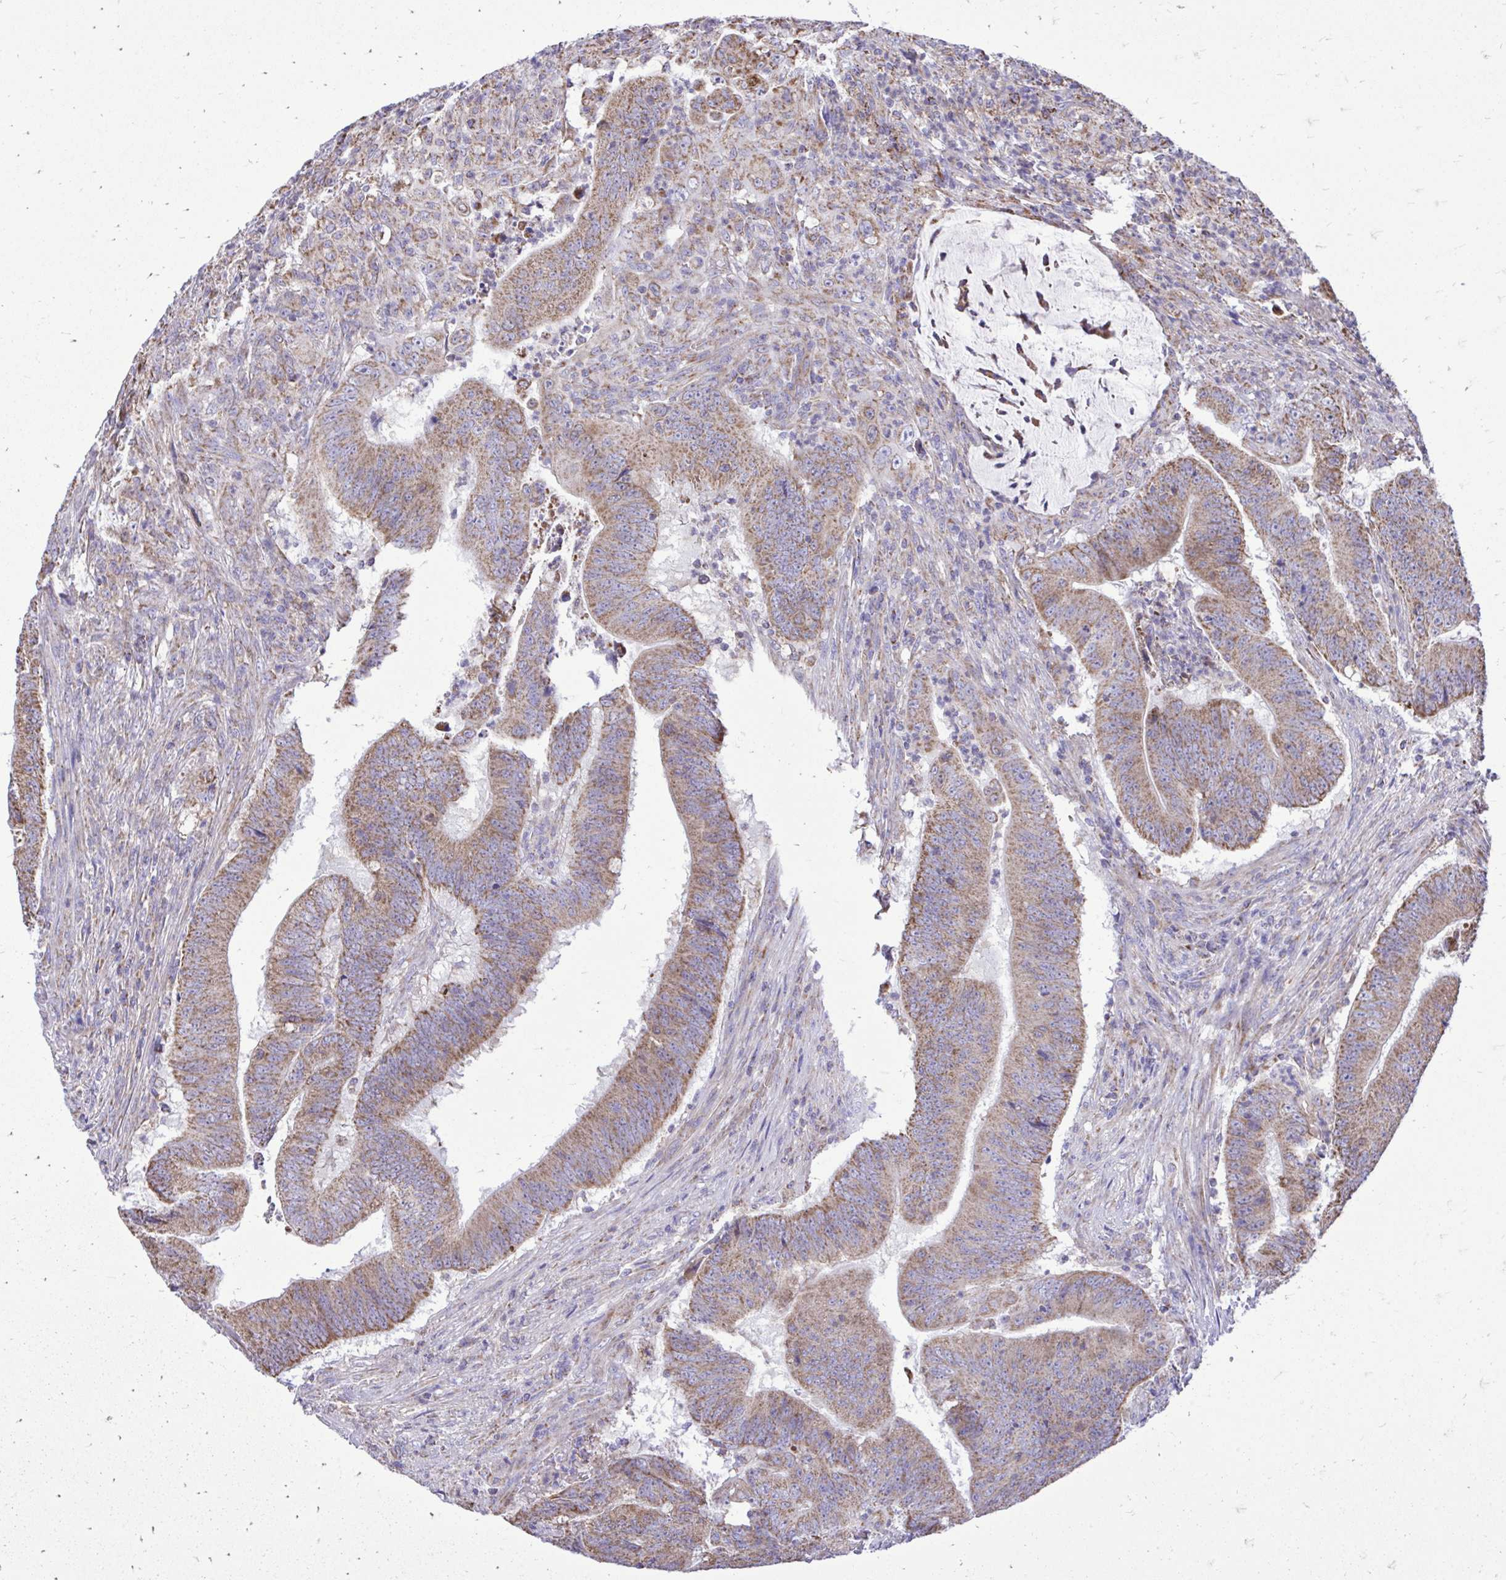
{"staining": {"intensity": "moderate", "quantity": ">75%", "location": "cytoplasmic/membranous"}, "tissue": "colorectal cancer", "cell_type": "Tumor cells", "image_type": "cancer", "snomed": [{"axis": "morphology", "description": "Adenocarcinoma, NOS"}, {"axis": "topography", "description": "Colon"}], "caption": "IHC photomicrograph of colorectal cancer stained for a protein (brown), which demonstrates medium levels of moderate cytoplasmic/membranous staining in approximately >75% of tumor cells.", "gene": "UBE2C", "patient": {"sex": "female", "age": 87}}